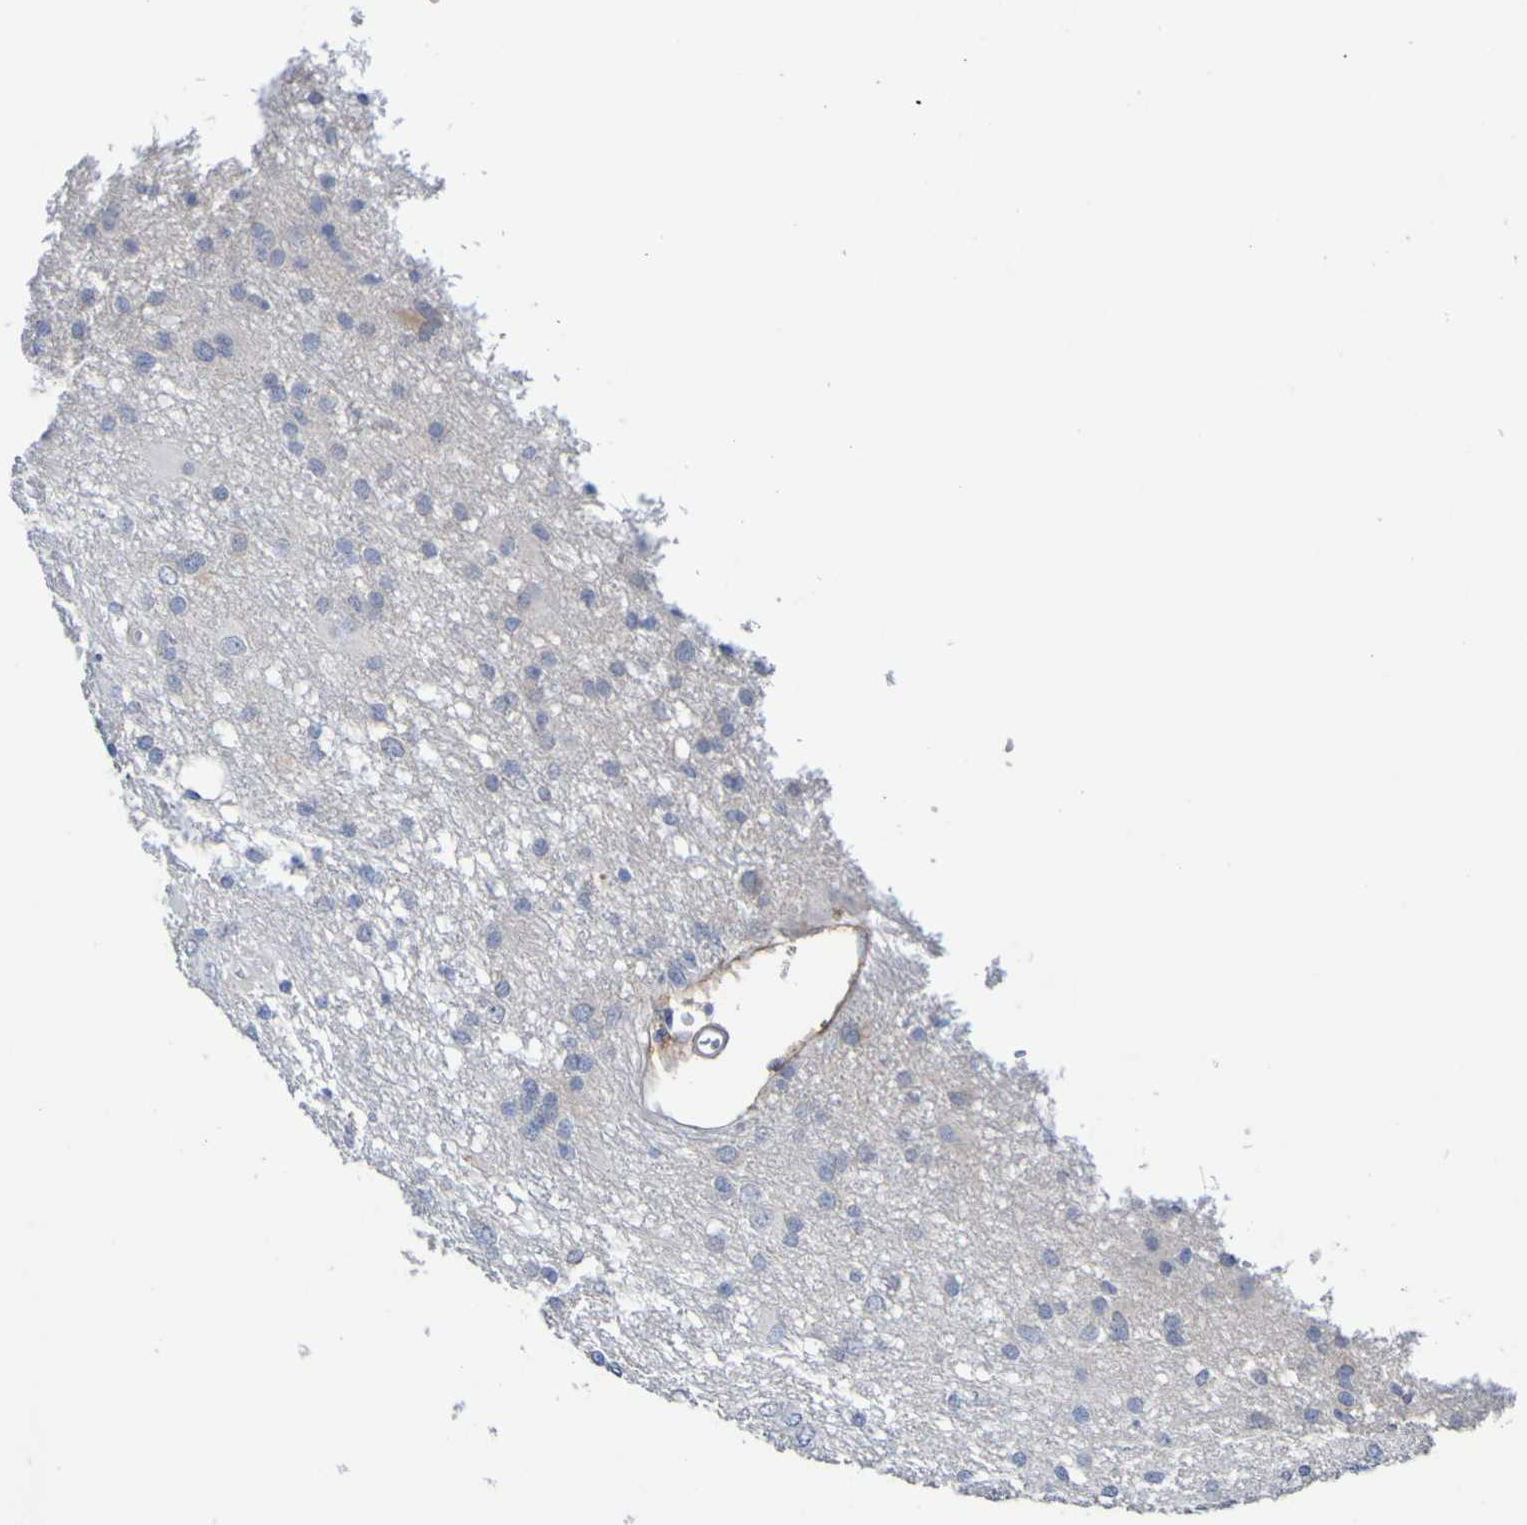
{"staining": {"intensity": "negative", "quantity": "none", "location": "none"}, "tissue": "glioma", "cell_type": "Tumor cells", "image_type": "cancer", "snomed": [{"axis": "morphology", "description": "Glioma, malignant, High grade"}, {"axis": "topography", "description": "Brain"}], "caption": "Protein analysis of malignant glioma (high-grade) shows no significant expression in tumor cells.", "gene": "SGCB", "patient": {"sex": "female", "age": 59}}